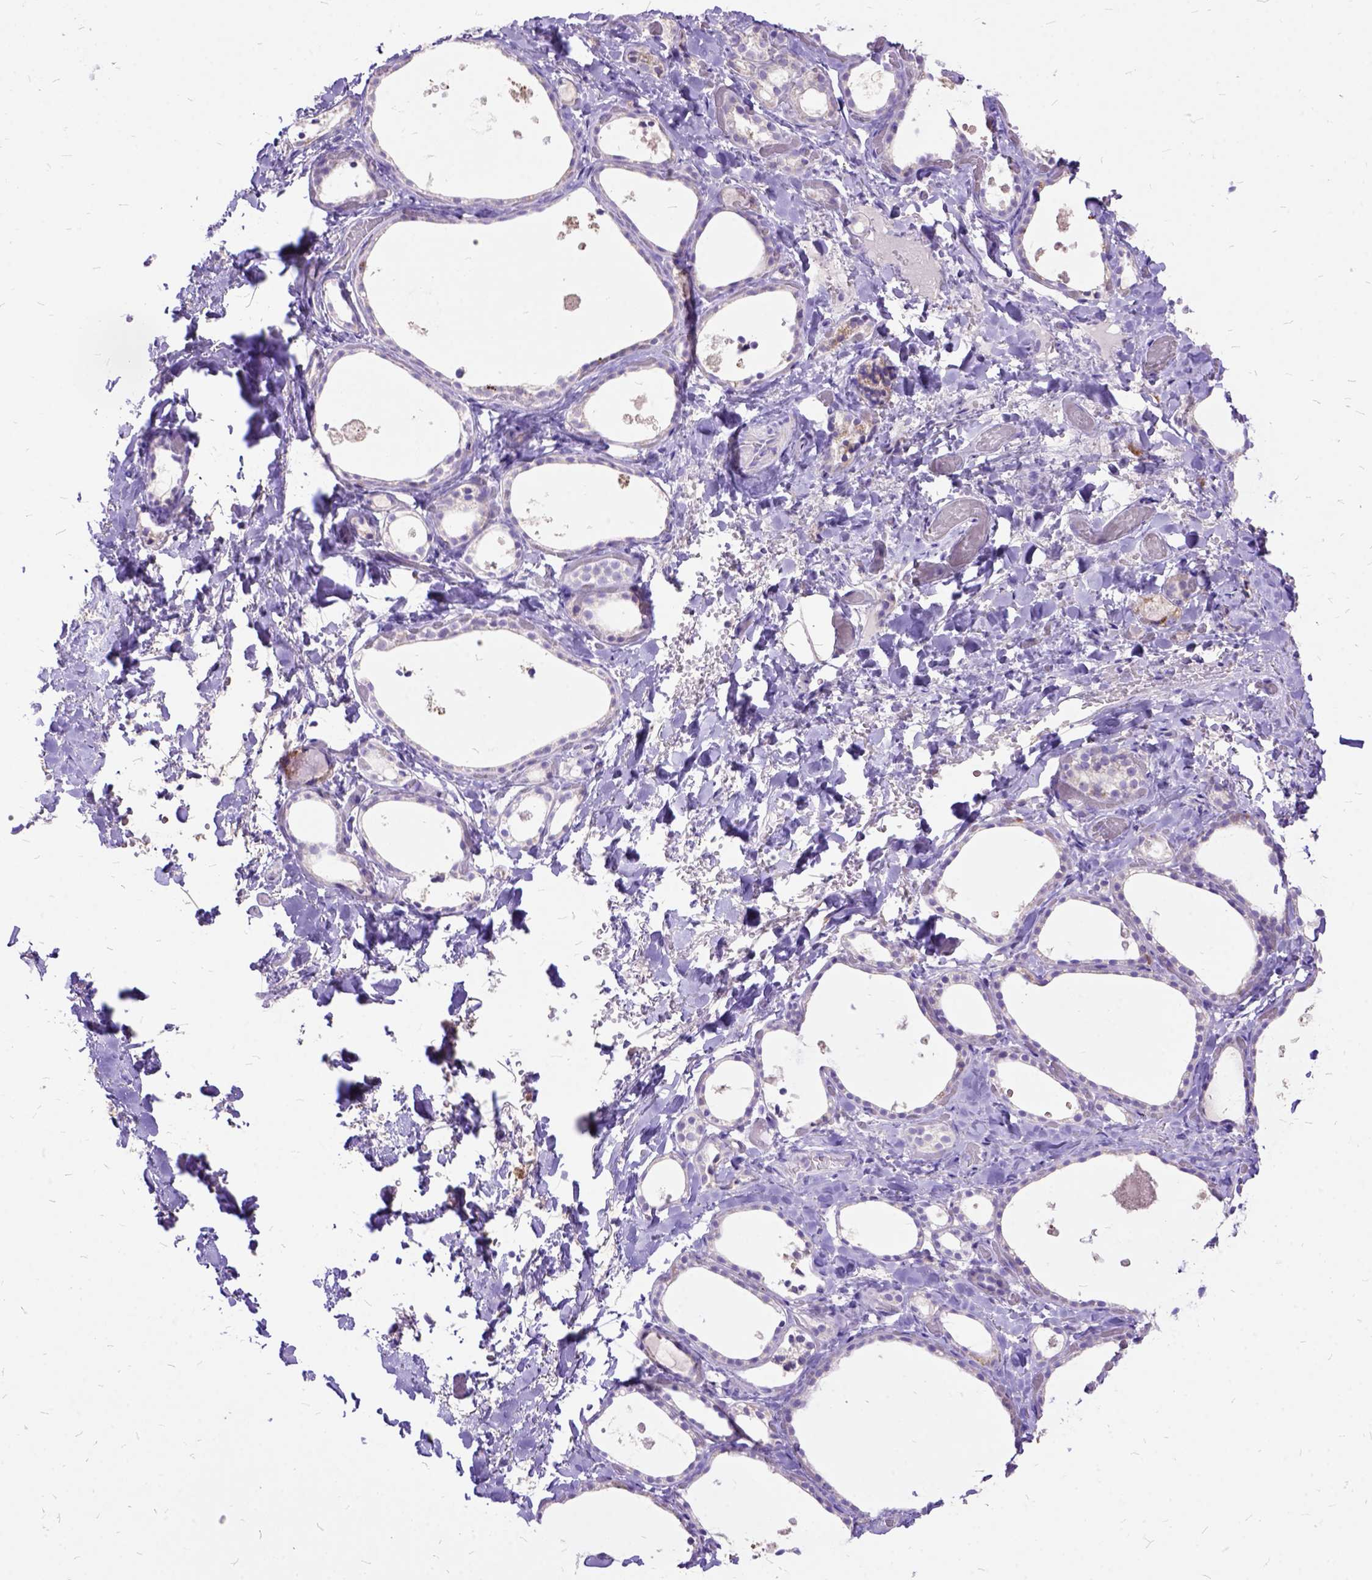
{"staining": {"intensity": "negative", "quantity": "none", "location": "none"}, "tissue": "thyroid gland", "cell_type": "Glandular cells", "image_type": "normal", "snomed": [{"axis": "morphology", "description": "Normal tissue, NOS"}, {"axis": "topography", "description": "Thyroid gland"}], "caption": "The histopathology image shows no significant expression in glandular cells of thyroid gland. The staining is performed using DAB (3,3'-diaminobenzidine) brown chromogen with nuclei counter-stained in using hematoxylin.", "gene": "CTAG2", "patient": {"sex": "female", "age": 56}}